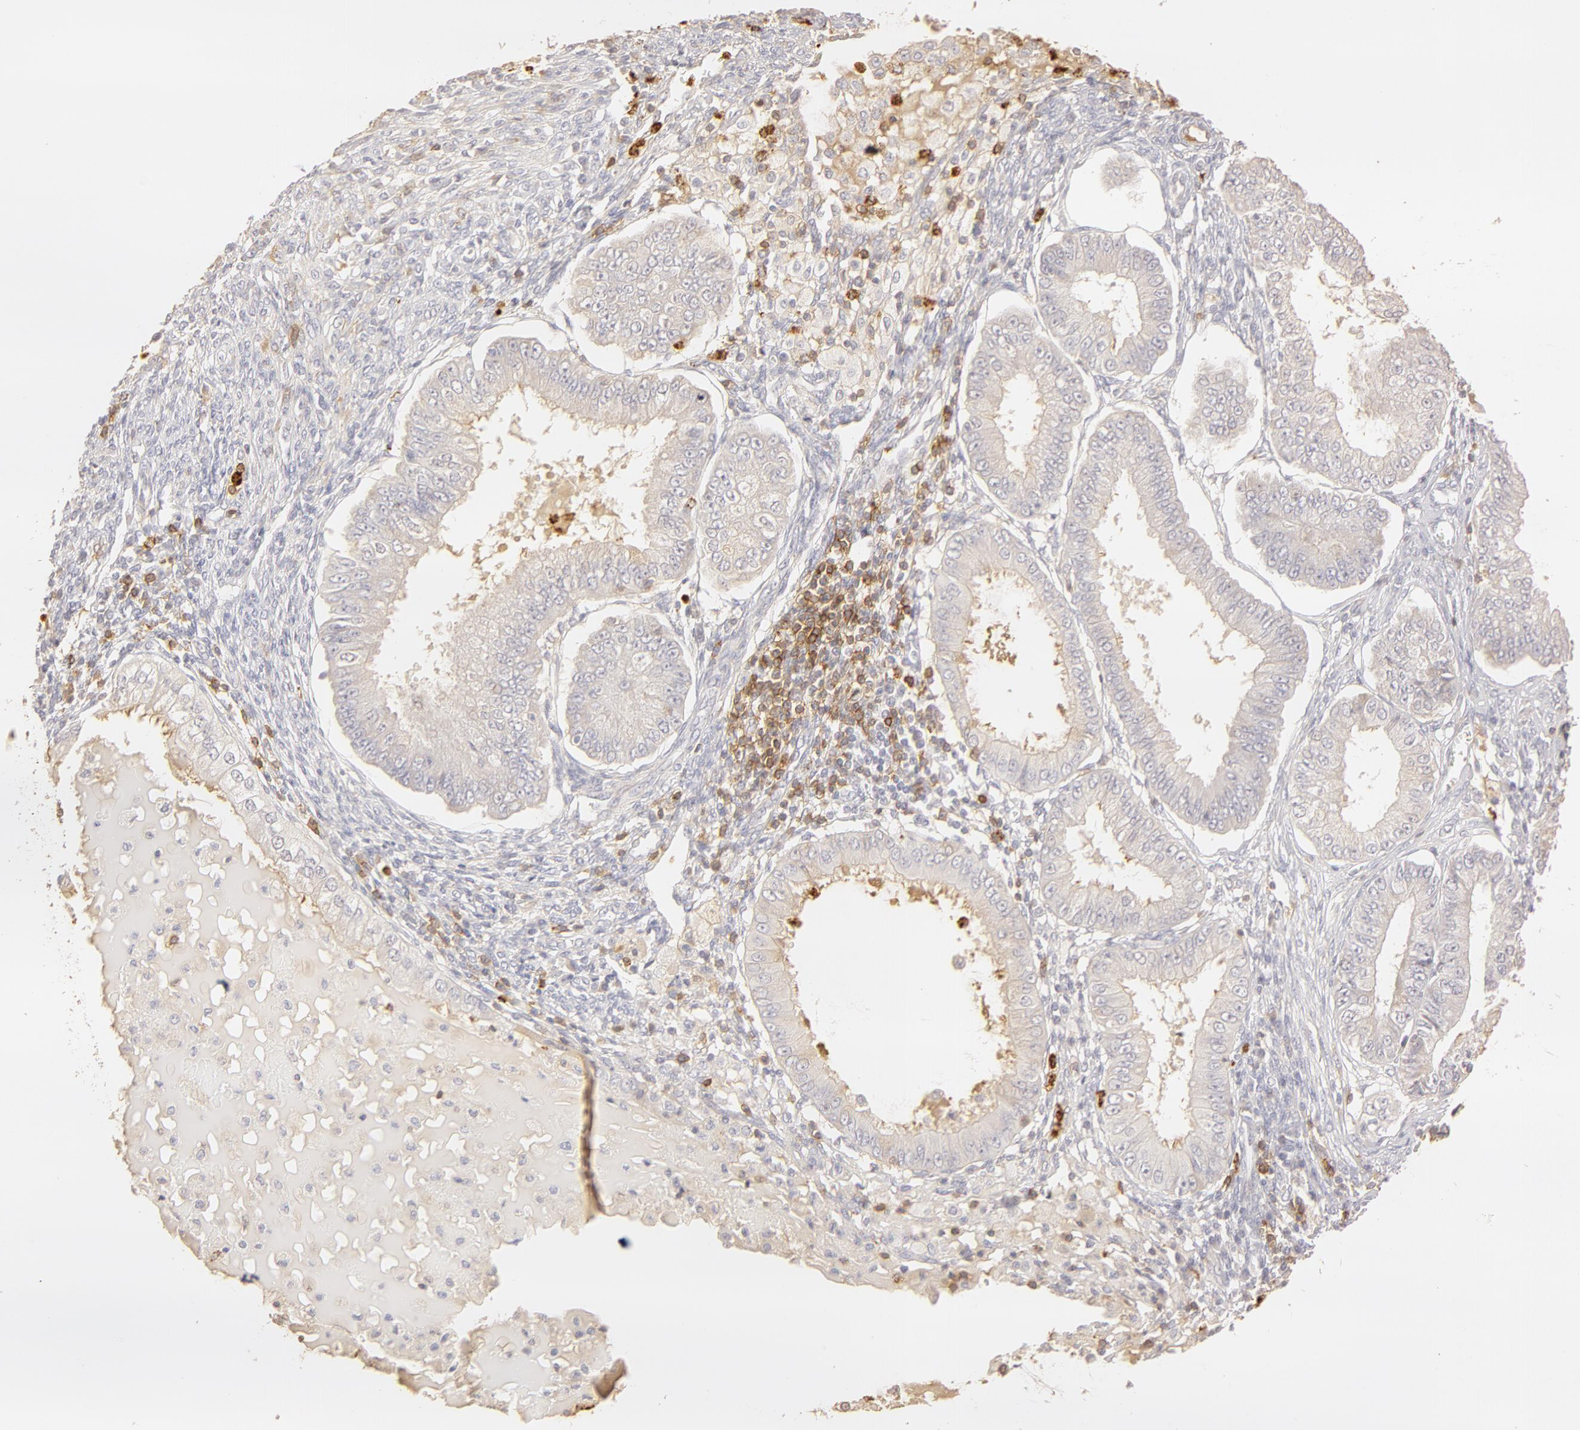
{"staining": {"intensity": "negative", "quantity": "none", "location": "none"}, "tissue": "endometrial cancer", "cell_type": "Tumor cells", "image_type": "cancer", "snomed": [{"axis": "morphology", "description": "Adenocarcinoma, NOS"}, {"axis": "topography", "description": "Endometrium"}], "caption": "Immunohistochemical staining of human endometrial cancer shows no significant expression in tumor cells.", "gene": "C1R", "patient": {"sex": "female", "age": 76}}